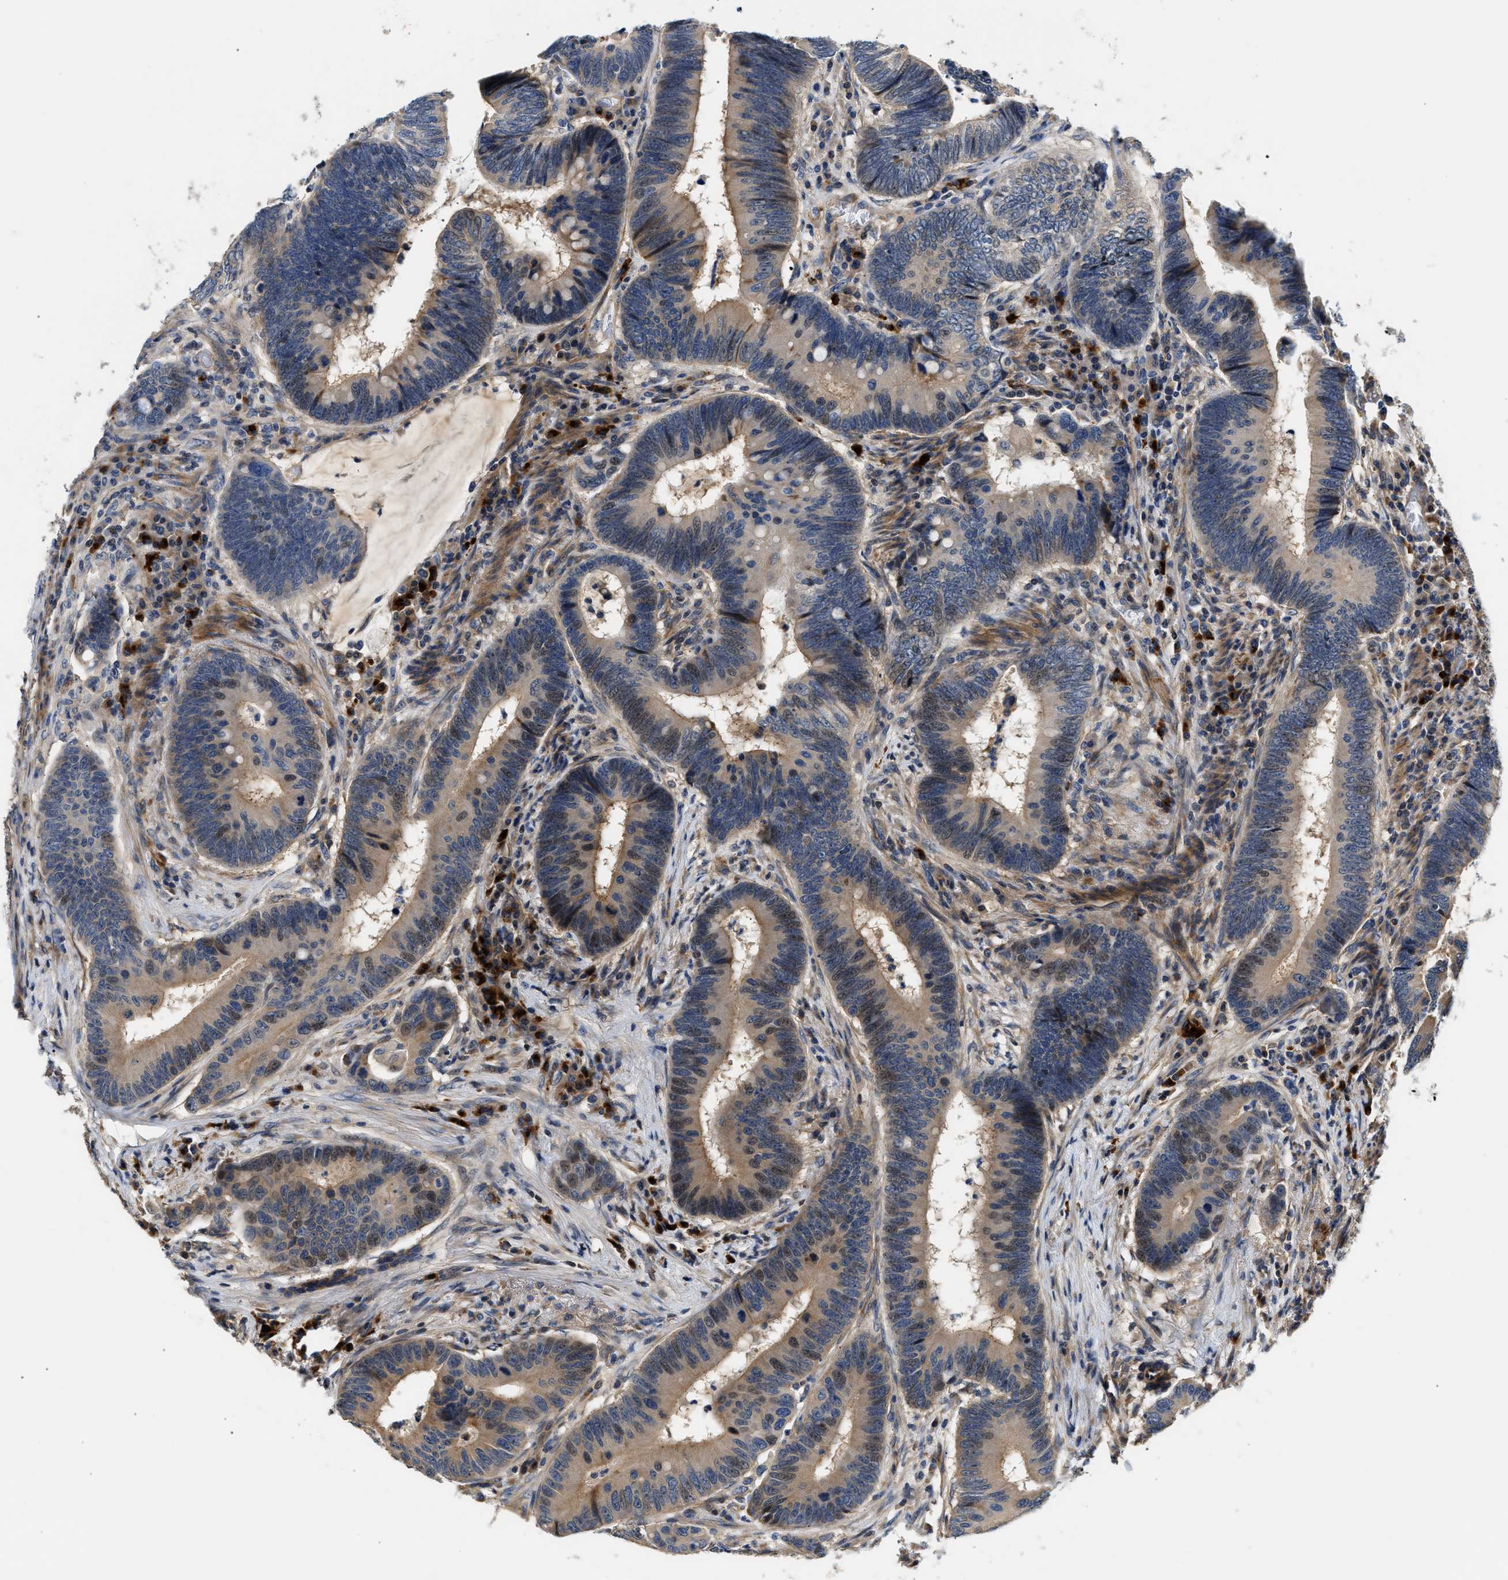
{"staining": {"intensity": "moderate", "quantity": ">75%", "location": "cytoplasmic/membranous,nuclear"}, "tissue": "colorectal cancer", "cell_type": "Tumor cells", "image_type": "cancer", "snomed": [{"axis": "morphology", "description": "Adenocarcinoma, NOS"}, {"axis": "topography", "description": "Rectum"}, {"axis": "topography", "description": "Anal"}], "caption": "Protein positivity by immunohistochemistry shows moderate cytoplasmic/membranous and nuclear positivity in about >75% of tumor cells in adenocarcinoma (colorectal).", "gene": "TEX2", "patient": {"sex": "female", "age": 89}}